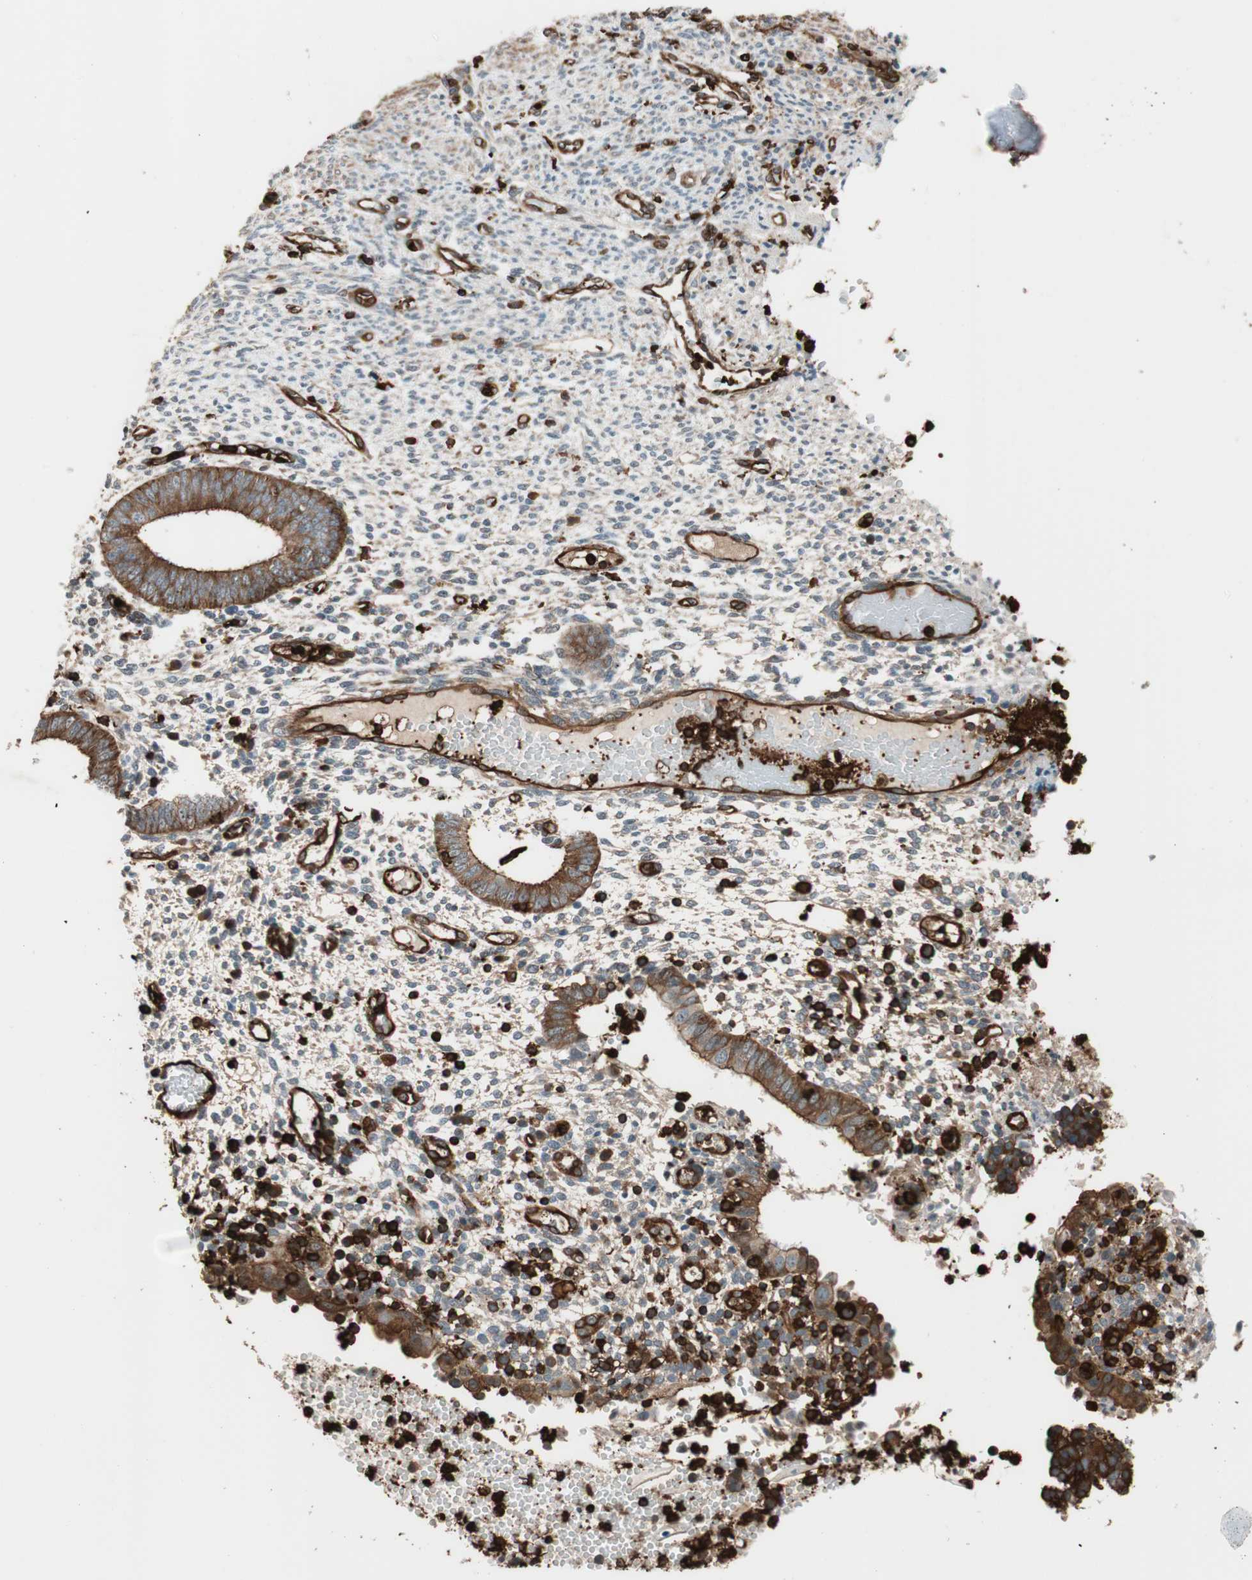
{"staining": {"intensity": "weak", "quantity": "<25%", "location": "cytoplasmic/membranous"}, "tissue": "endometrium", "cell_type": "Cells in endometrial stroma", "image_type": "normal", "snomed": [{"axis": "morphology", "description": "Normal tissue, NOS"}, {"axis": "topography", "description": "Endometrium"}], "caption": "Immunohistochemistry photomicrograph of unremarkable endometrium: endometrium stained with DAB (3,3'-diaminobenzidine) shows no significant protein expression in cells in endometrial stroma.", "gene": "VASP", "patient": {"sex": "female", "age": 35}}